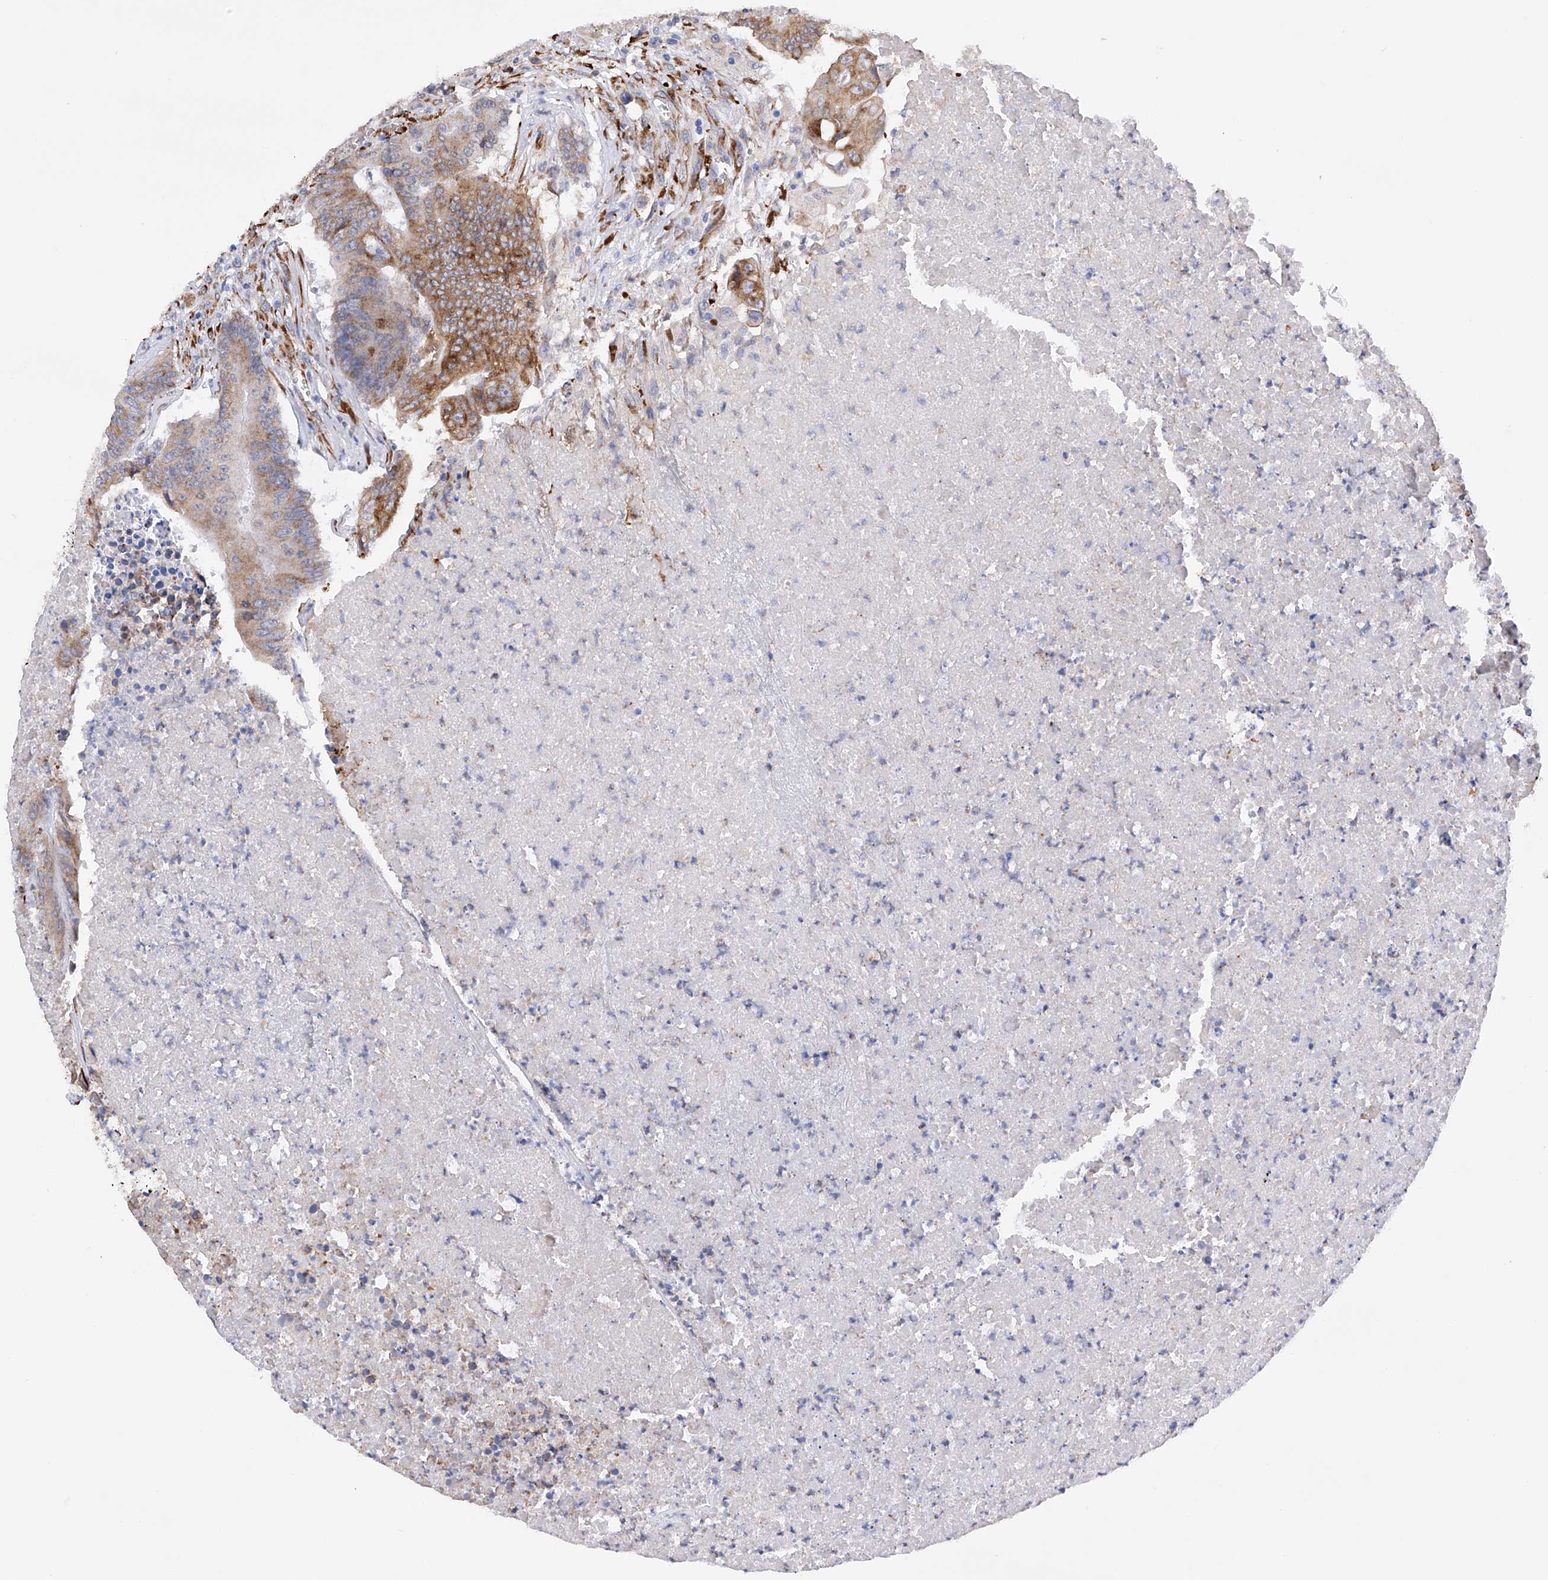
{"staining": {"intensity": "moderate", "quantity": "25%-75%", "location": "cytoplasmic/membranous"}, "tissue": "colorectal cancer", "cell_type": "Tumor cells", "image_type": "cancer", "snomed": [{"axis": "morphology", "description": "Adenocarcinoma, NOS"}, {"axis": "topography", "description": "Colon"}], "caption": "High-power microscopy captured an IHC photomicrograph of colorectal cancer, revealing moderate cytoplasmic/membranous staining in approximately 25%-75% of tumor cells.", "gene": "PDIA5", "patient": {"sex": "male", "age": 87}}